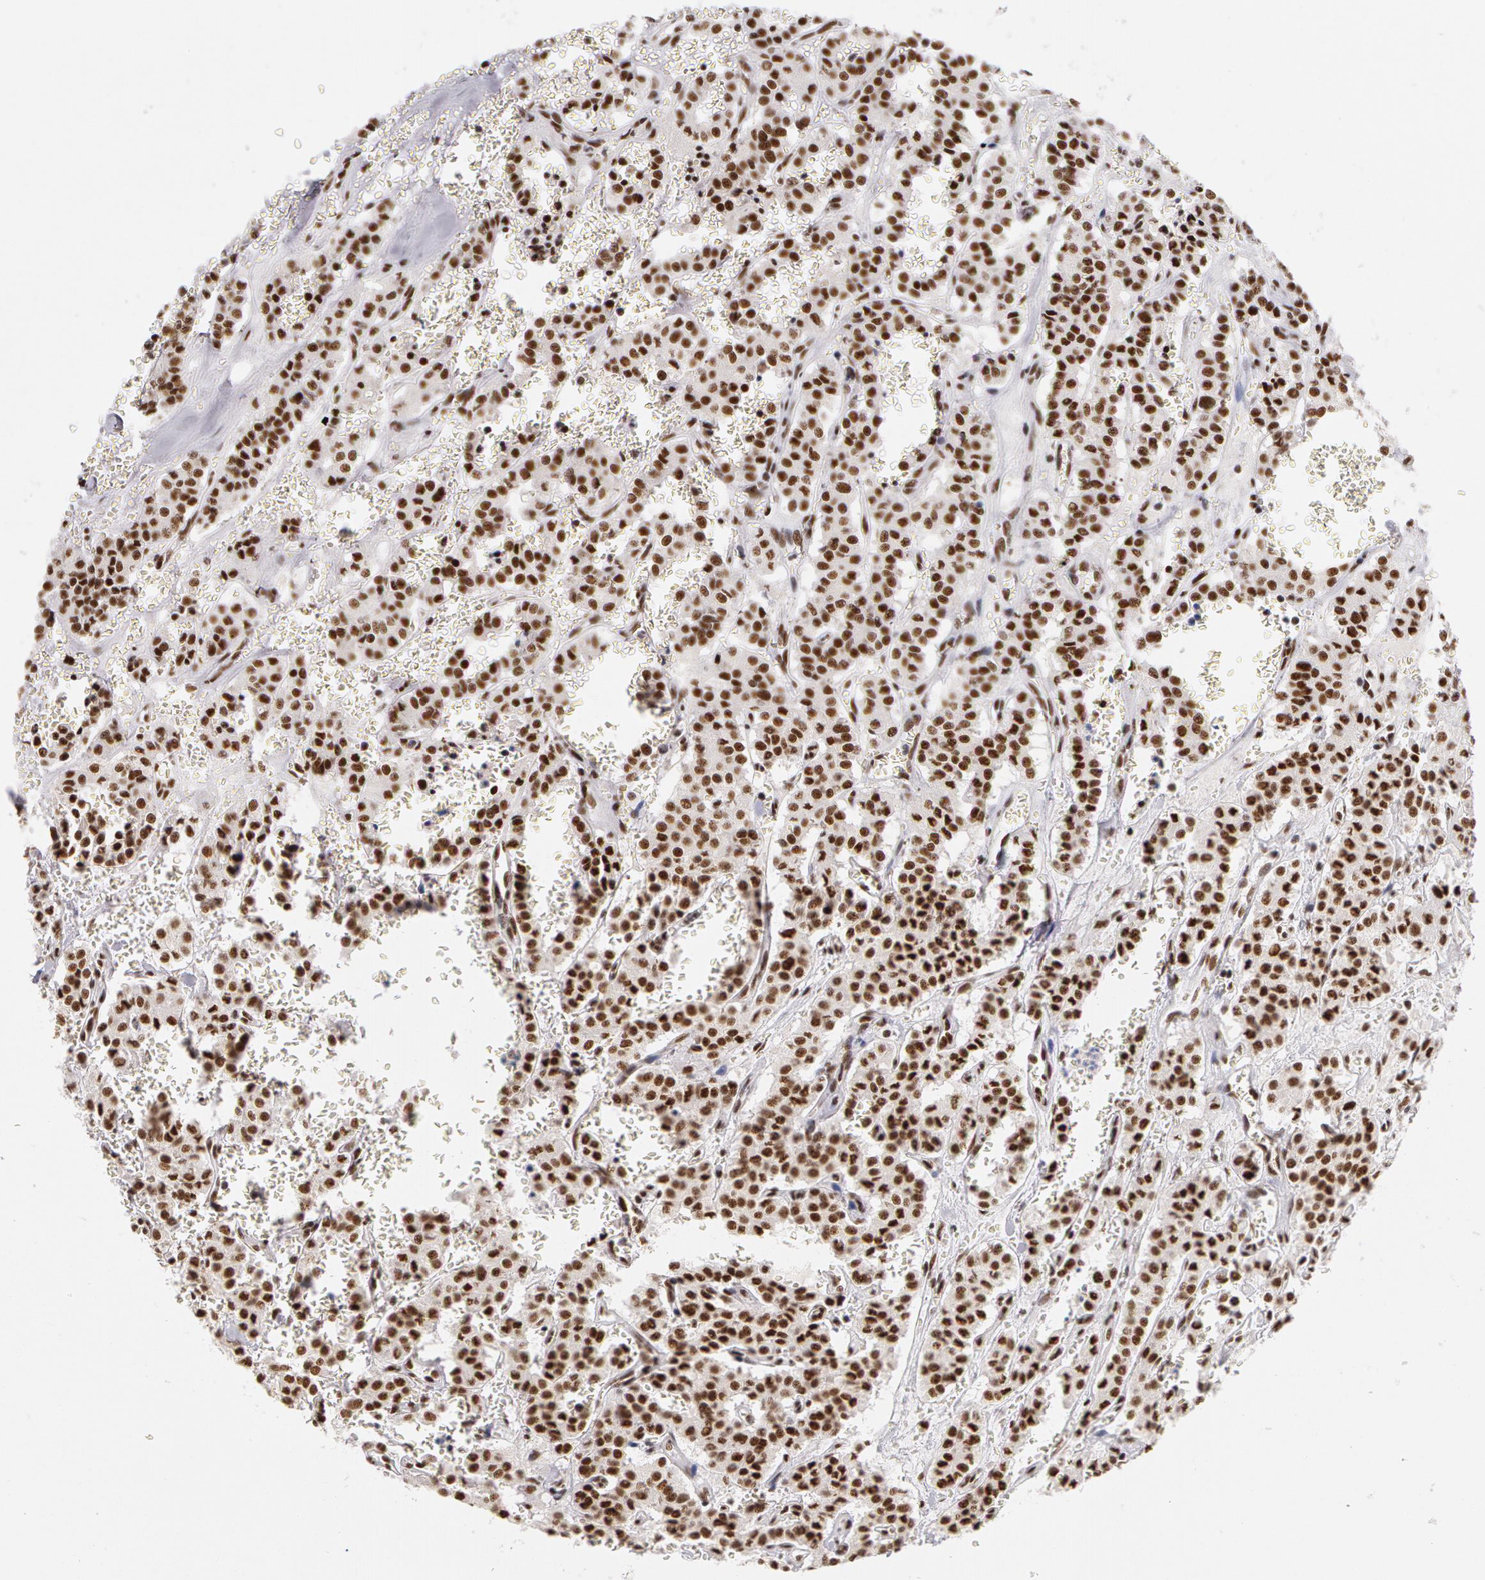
{"staining": {"intensity": "moderate", "quantity": ">75%", "location": "nuclear"}, "tissue": "carcinoid", "cell_type": "Tumor cells", "image_type": "cancer", "snomed": [{"axis": "morphology", "description": "Carcinoid, malignant, NOS"}, {"axis": "topography", "description": "Bronchus"}], "caption": "The image displays staining of malignant carcinoid, revealing moderate nuclear protein positivity (brown color) within tumor cells.", "gene": "PNN", "patient": {"sex": "male", "age": 55}}